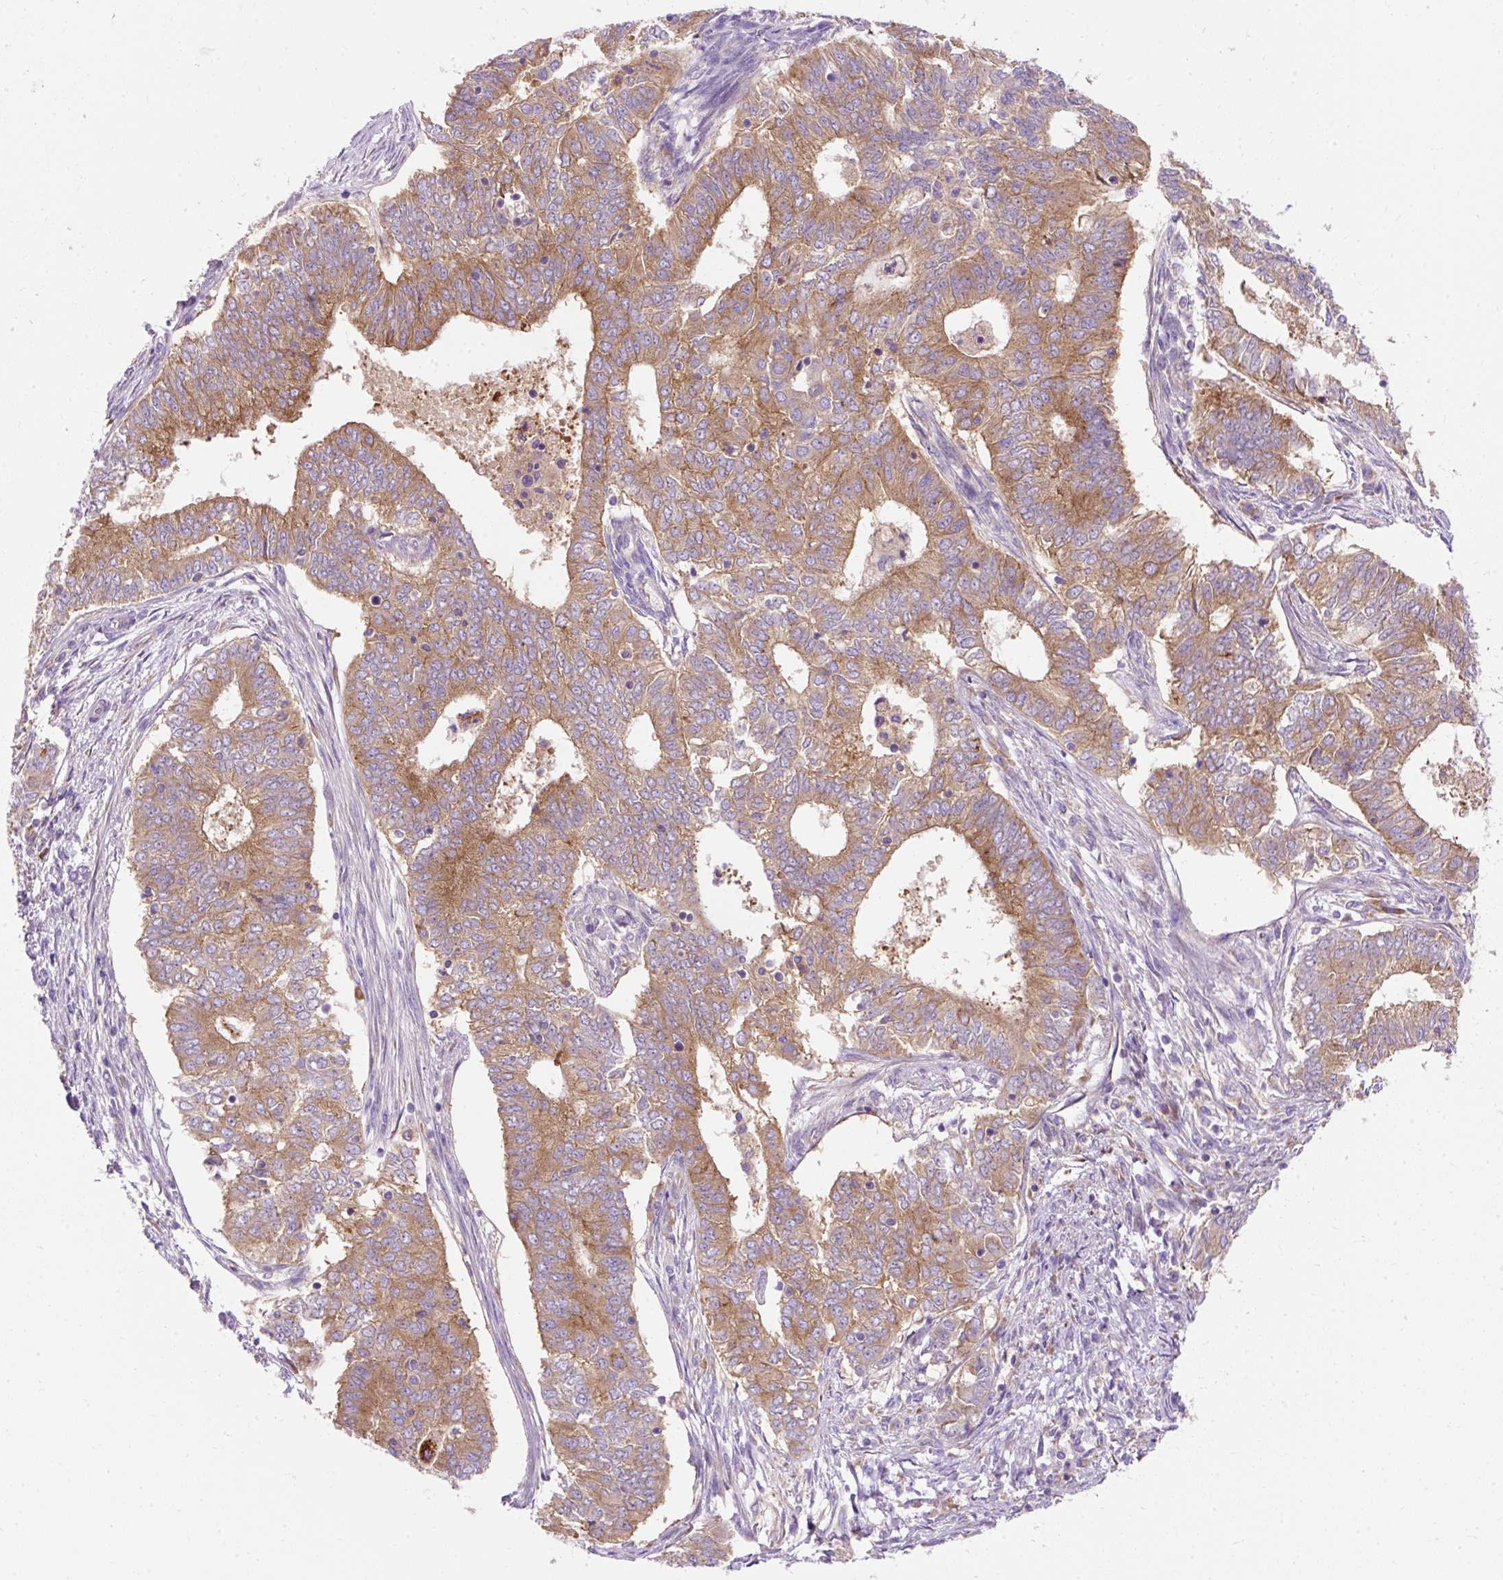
{"staining": {"intensity": "moderate", "quantity": ">75%", "location": "cytoplasmic/membranous"}, "tissue": "endometrial cancer", "cell_type": "Tumor cells", "image_type": "cancer", "snomed": [{"axis": "morphology", "description": "Adenocarcinoma, NOS"}, {"axis": "topography", "description": "Endometrium"}], "caption": "DAB (3,3'-diaminobenzidine) immunohistochemical staining of human endometrial cancer (adenocarcinoma) demonstrates moderate cytoplasmic/membranous protein positivity in approximately >75% of tumor cells.", "gene": "OR4K15", "patient": {"sex": "female", "age": 62}}